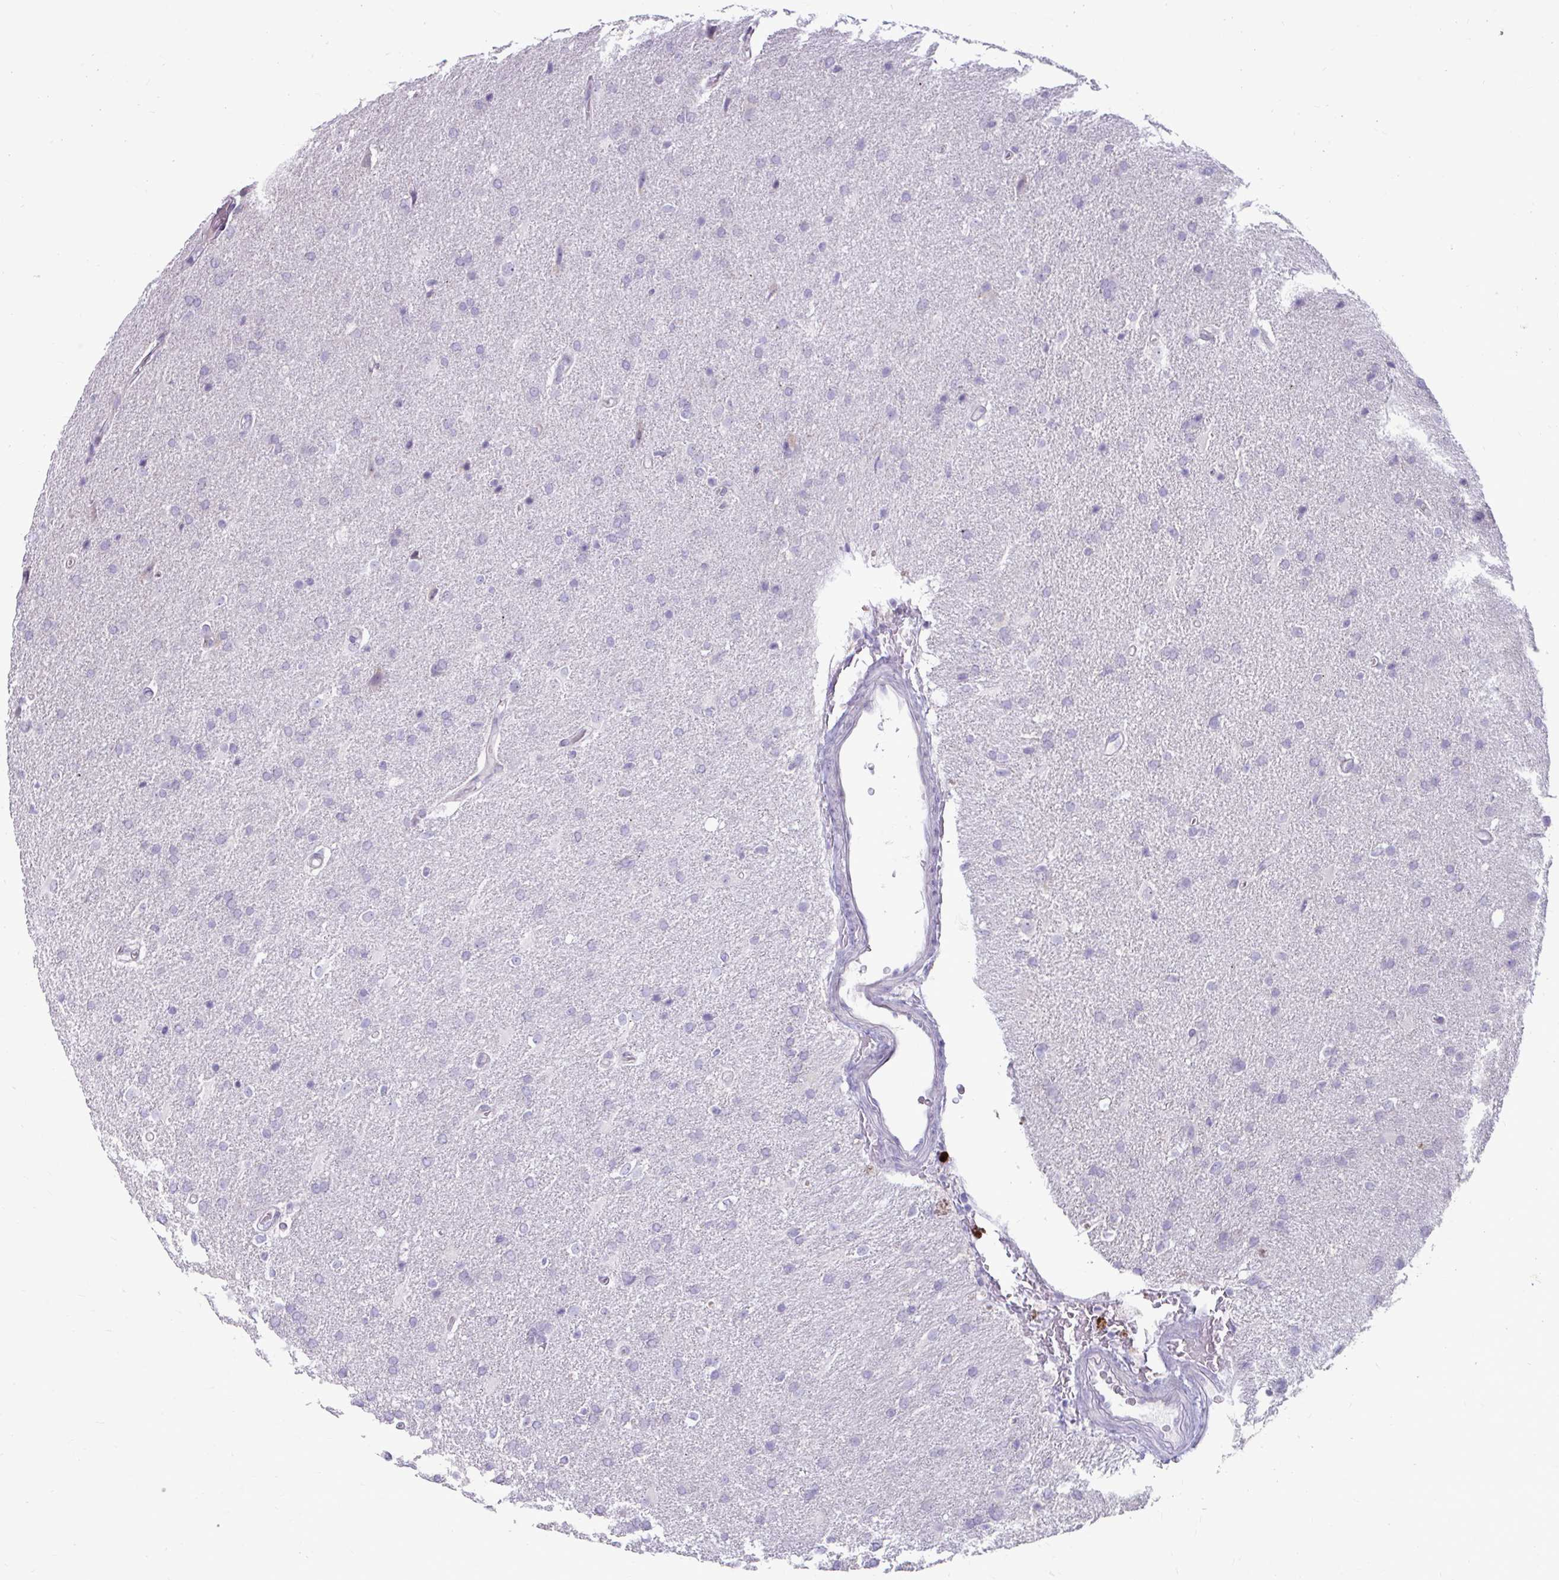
{"staining": {"intensity": "negative", "quantity": "none", "location": "none"}, "tissue": "glioma", "cell_type": "Tumor cells", "image_type": "cancer", "snomed": [{"axis": "morphology", "description": "Glioma, malignant, High grade"}, {"axis": "topography", "description": "Brain"}], "caption": "Histopathology image shows no protein expression in tumor cells of glioma tissue.", "gene": "CHIA", "patient": {"sex": "male", "age": 56}}